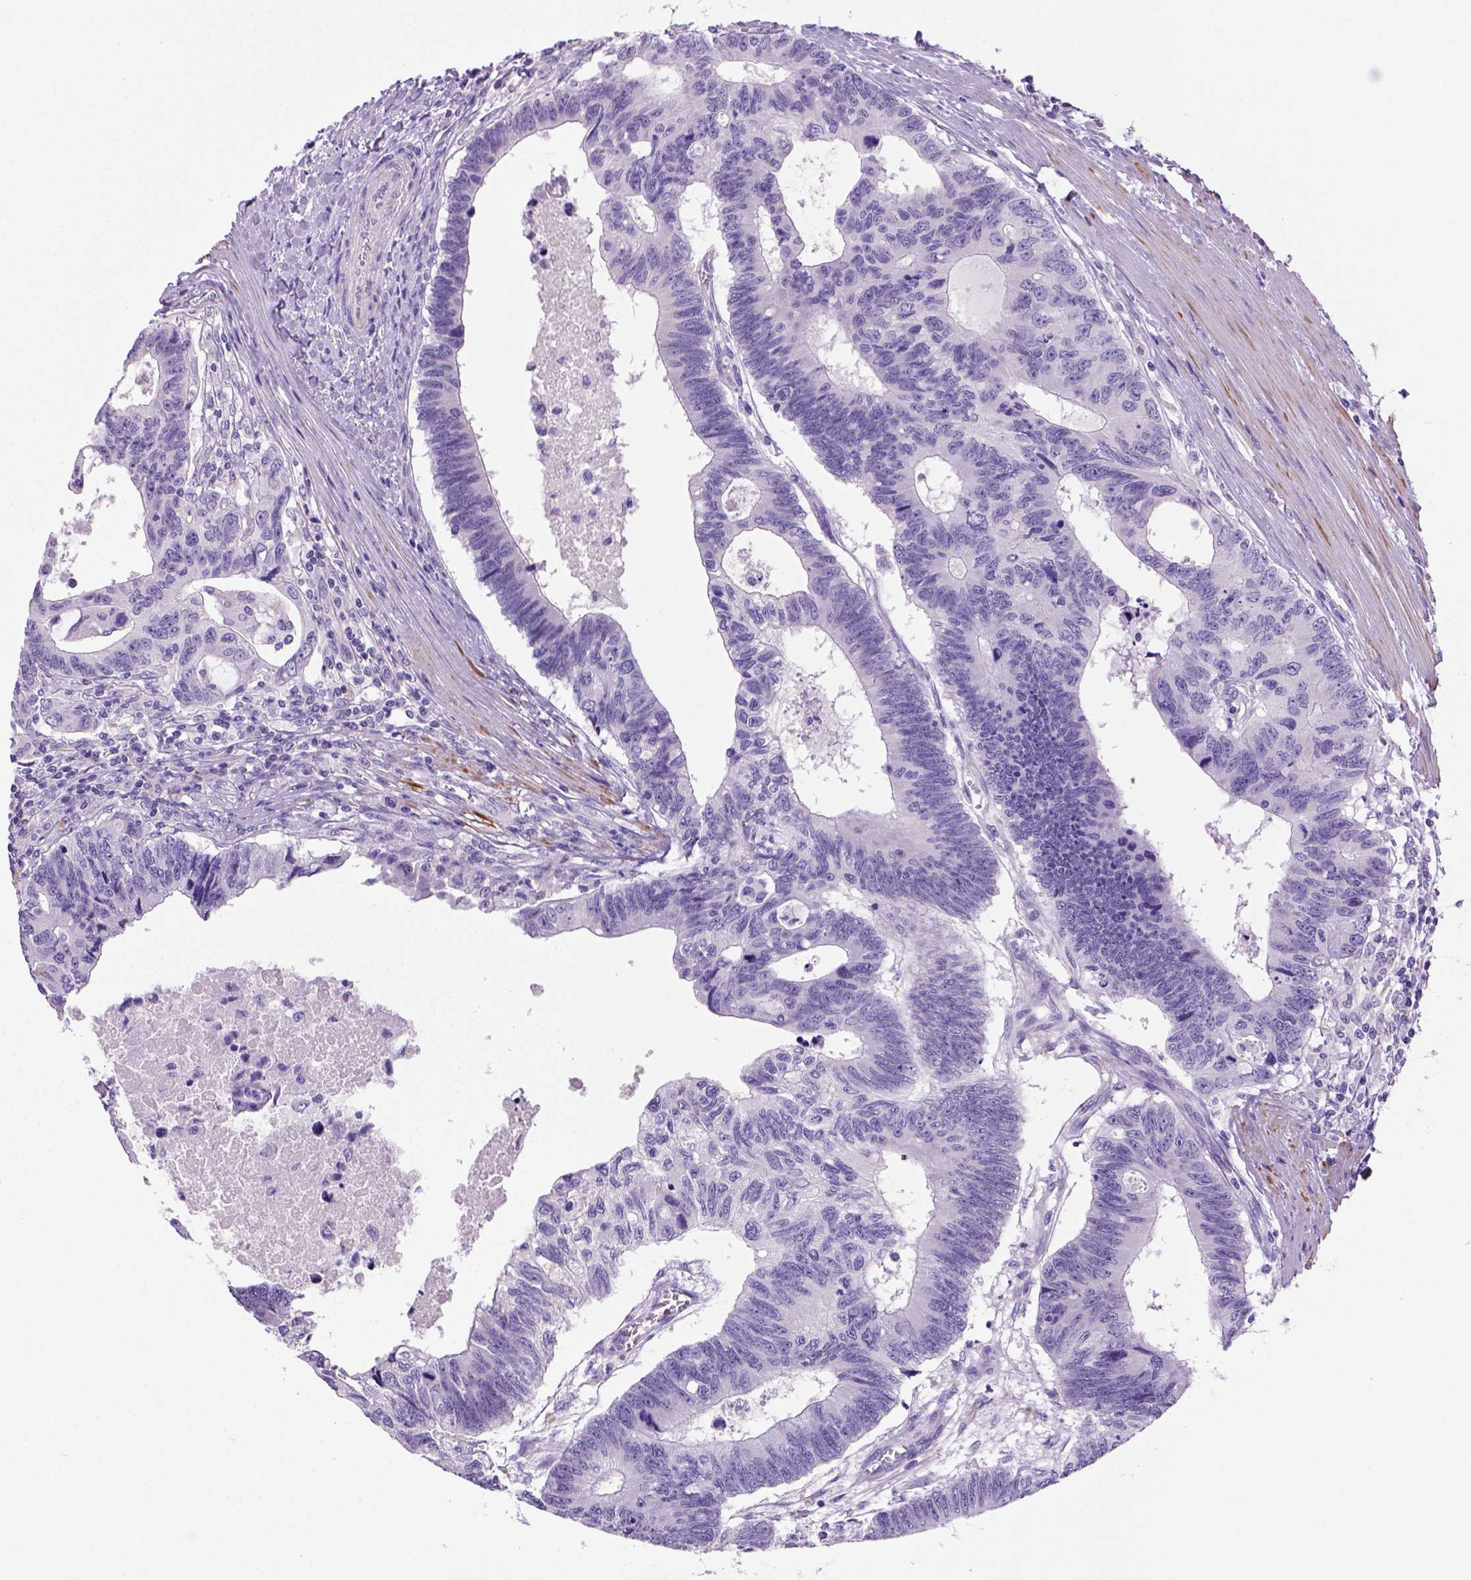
{"staining": {"intensity": "negative", "quantity": "none", "location": "none"}, "tissue": "colorectal cancer", "cell_type": "Tumor cells", "image_type": "cancer", "snomed": [{"axis": "morphology", "description": "Adenocarcinoma, NOS"}, {"axis": "topography", "description": "Colon"}], "caption": "A histopathology image of human colorectal adenocarcinoma is negative for staining in tumor cells.", "gene": "ARHGEF33", "patient": {"sex": "female", "age": 77}}